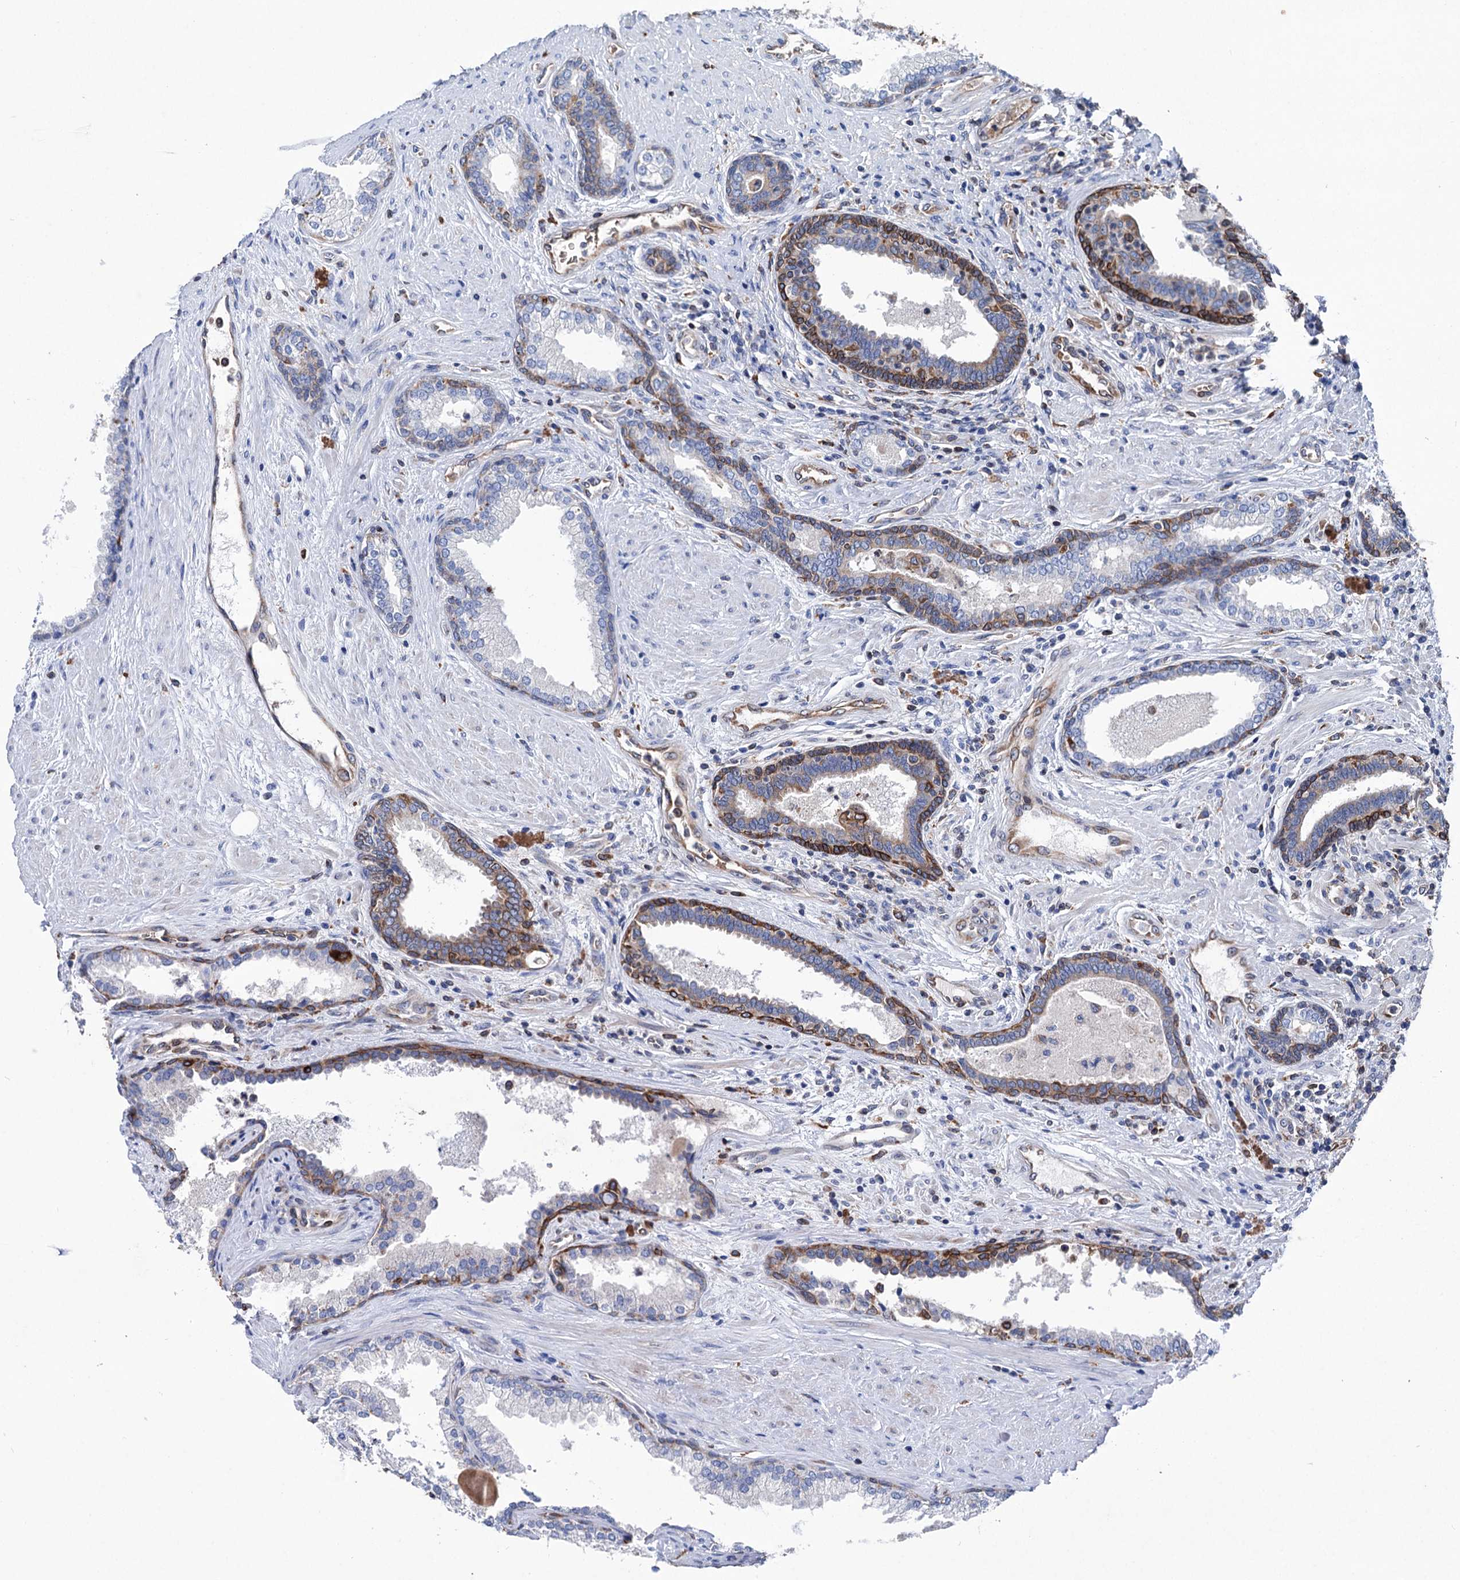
{"staining": {"intensity": "strong", "quantity": "<25%", "location": "cytoplasmic/membranous"}, "tissue": "prostate", "cell_type": "Glandular cells", "image_type": "normal", "snomed": [{"axis": "morphology", "description": "Normal tissue, NOS"}, {"axis": "topography", "description": "Prostate"}], "caption": "A micrograph of human prostate stained for a protein demonstrates strong cytoplasmic/membranous brown staining in glandular cells.", "gene": "STING1", "patient": {"sex": "male", "age": 76}}